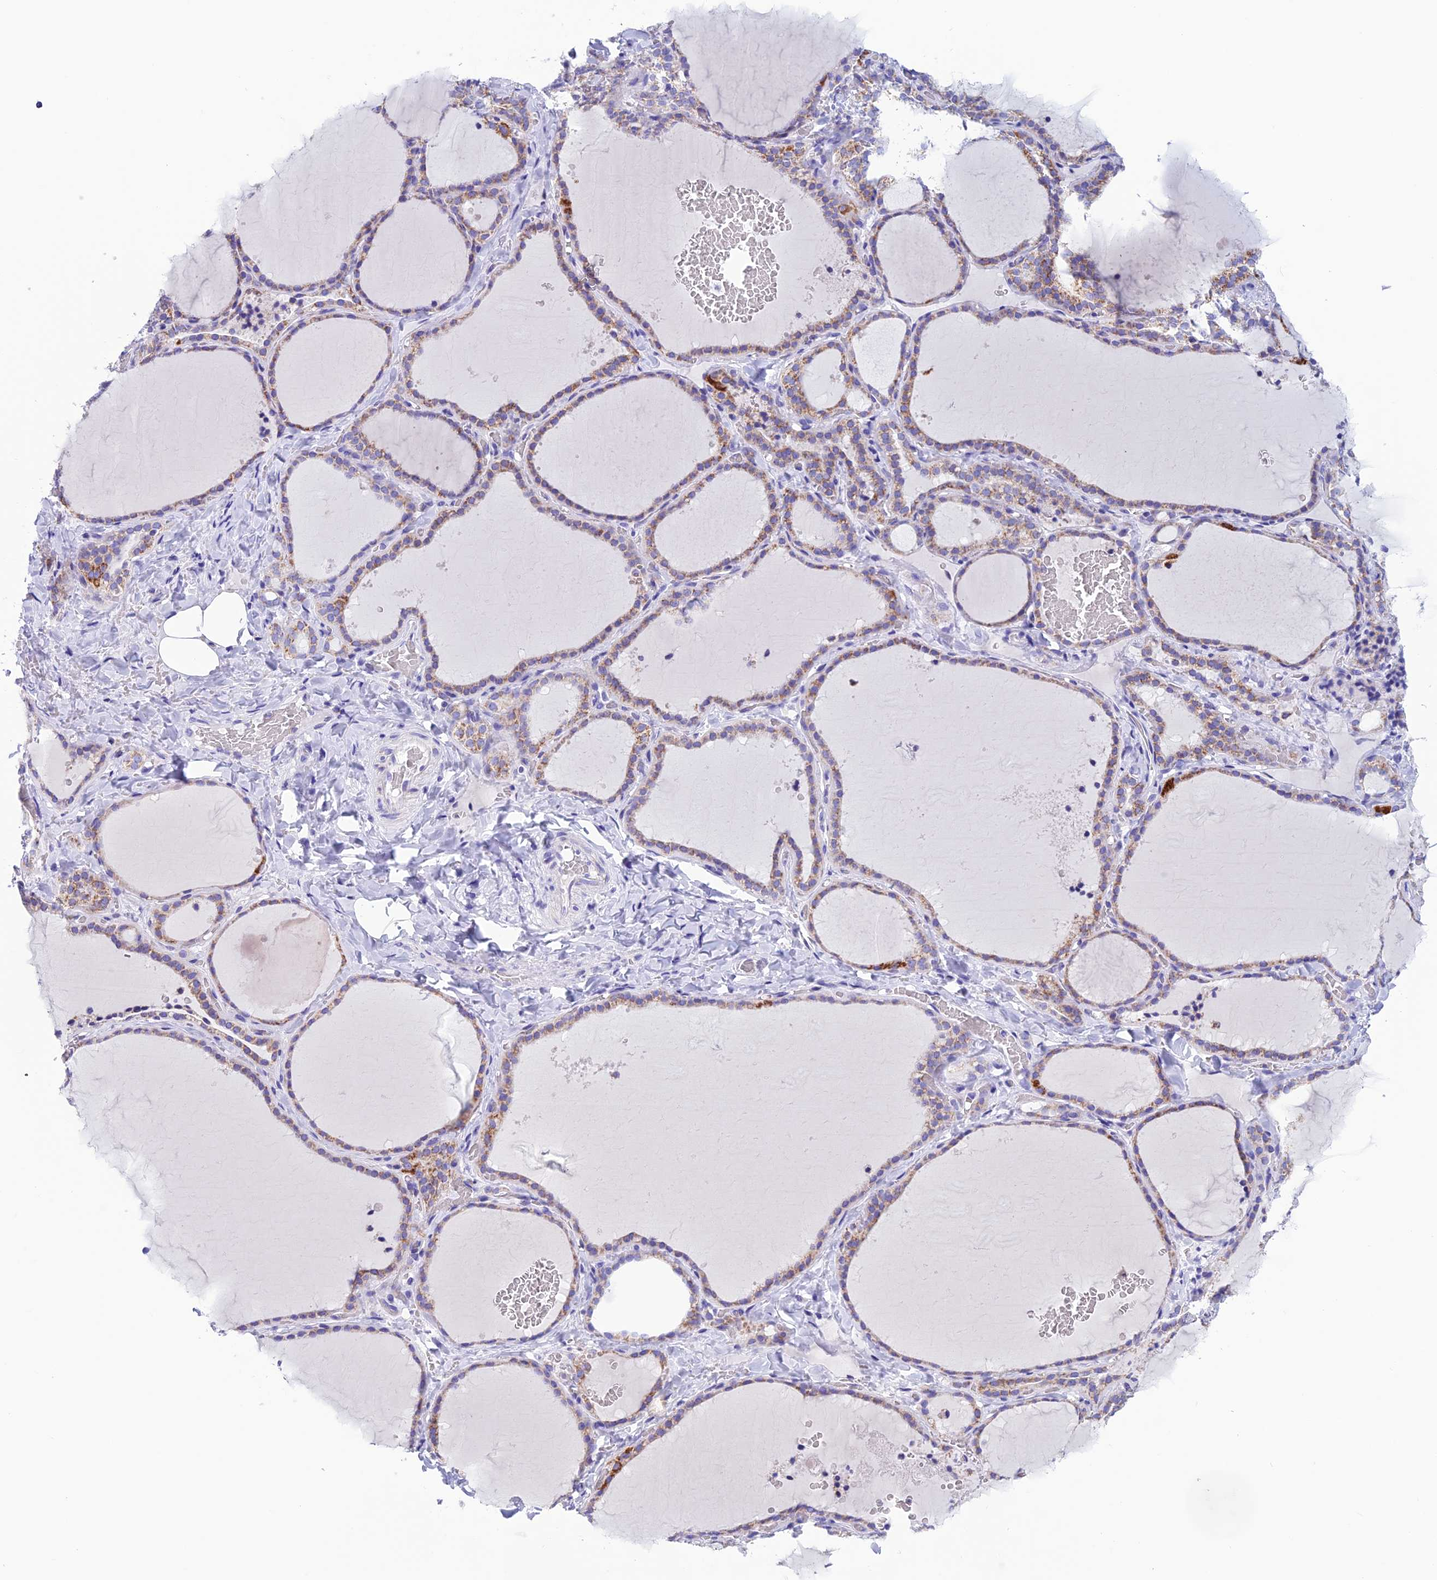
{"staining": {"intensity": "moderate", "quantity": "25%-75%", "location": "cytoplasmic/membranous"}, "tissue": "thyroid gland", "cell_type": "Glandular cells", "image_type": "normal", "snomed": [{"axis": "morphology", "description": "Normal tissue, NOS"}, {"axis": "topography", "description": "Thyroid gland"}], "caption": "Immunohistochemistry (IHC) (DAB (3,3'-diaminobenzidine)) staining of unremarkable human thyroid gland exhibits moderate cytoplasmic/membranous protein expression in about 25%-75% of glandular cells.", "gene": "NXPE4", "patient": {"sex": "female", "age": 22}}